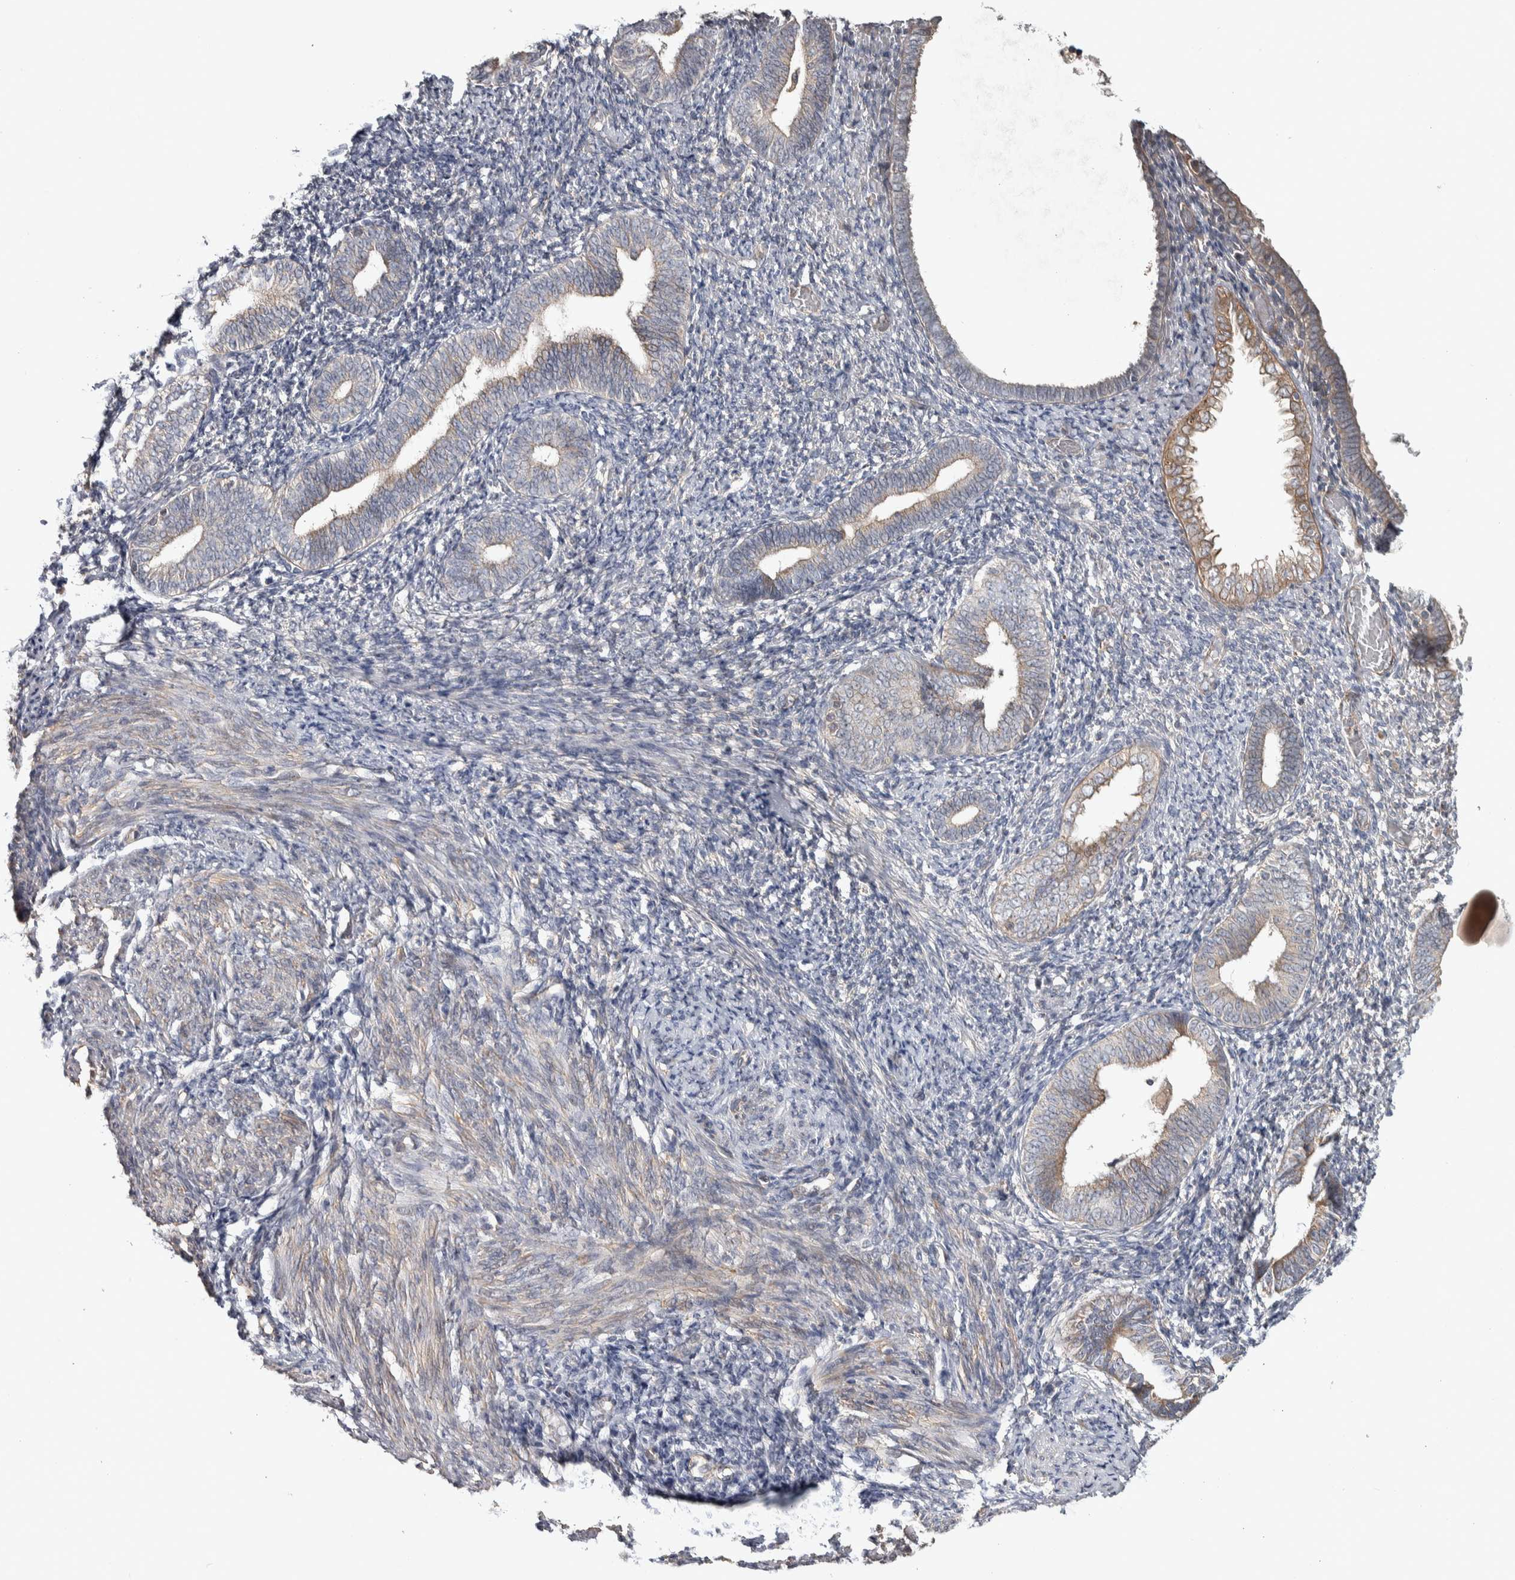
{"staining": {"intensity": "weak", "quantity": "25%-75%", "location": "cytoplasmic/membranous"}, "tissue": "endometrium", "cell_type": "Cells in endometrial stroma", "image_type": "normal", "snomed": [{"axis": "morphology", "description": "Normal tissue, NOS"}, {"axis": "topography", "description": "Endometrium"}], "caption": "Weak cytoplasmic/membranous protein positivity is identified in approximately 25%-75% of cells in endometrial stroma in endometrium. The protein is shown in brown color, while the nuclei are stained blue.", "gene": "CHMP4C", "patient": {"sex": "female", "age": 66}}